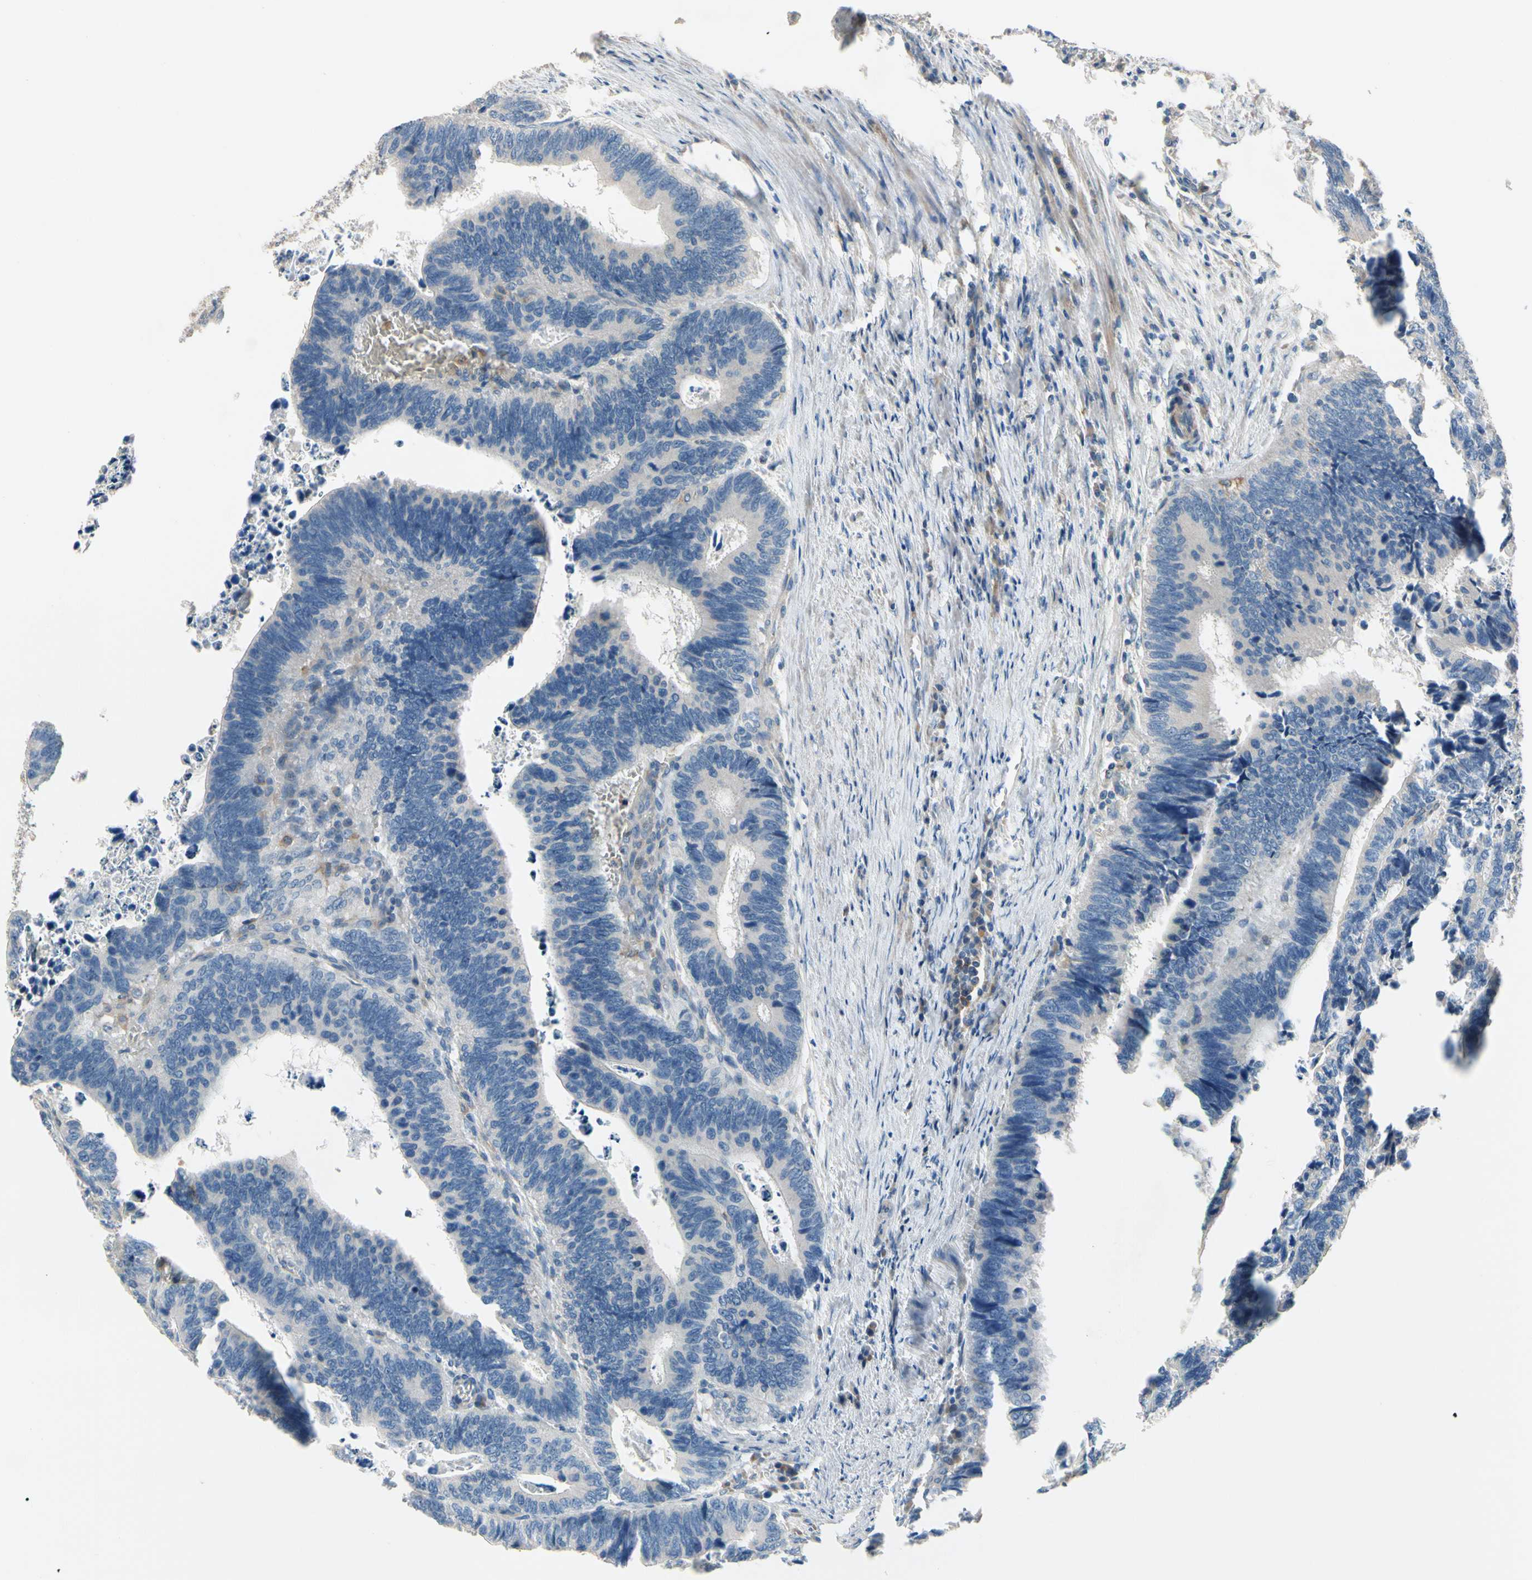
{"staining": {"intensity": "negative", "quantity": "none", "location": "none"}, "tissue": "colorectal cancer", "cell_type": "Tumor cells", "image_type": "cancer", "snomed": [{"axis": "morphology", "description": "Adenocarcinoma, NOS"}, {"axis": "topography", "description": "Colon"}], "caption": "IHC histopathology image of human colorectal adenocarcinoma stained for a protein (brown), which demonstrates no positivity in tumor cells. (Stains: DAB (3,3'-diaminobenzidine) immunohistochemistry (IHC) with hematoxylin counter stain, Microscopy: brightfield microscopy at high magnification).", "gene": "SIGLEC5", "patient": {"sex": "male", "age": 72}}